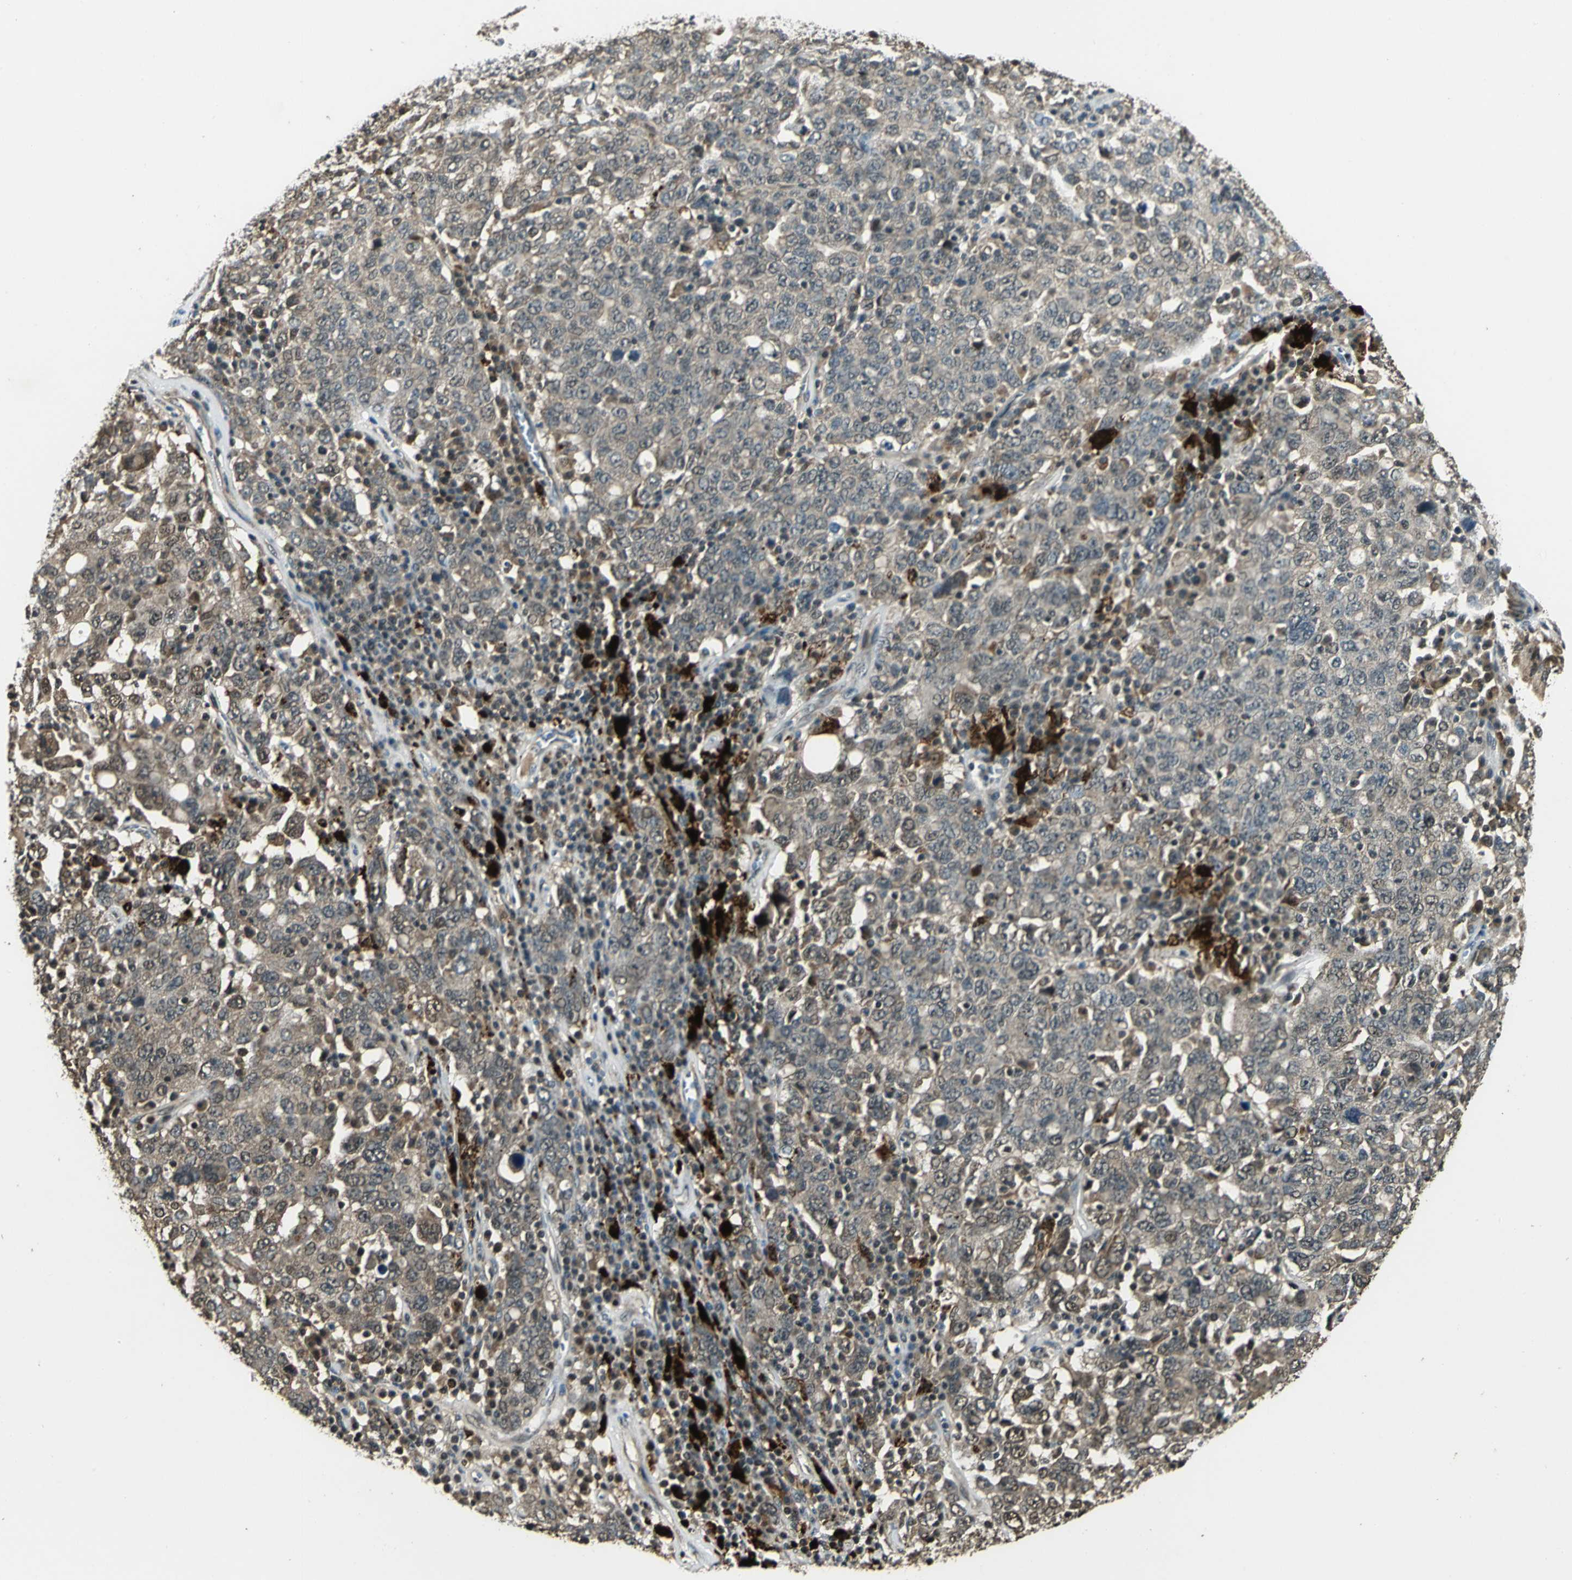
{"staining": {"intensity": "weak", "quantity": "25%-75%", "location": "cytoplasmic/membranous,nuclear"}, "tissue": "ovarian cancer", "cell_type": "Tumor cells", "image_type": "cancer", "snomed": [{"axis": "morphology", "description": "Carcinoma, endometroid"}, {"axis": "topography", "description": "Ovary"}], "caption": "Protein analysis of endometroid carcinoma (ovarian) tissue exhibits weak cytoplasmic/membranous and nuclear staining in about 25%-75% of tumor cells. The protein of interest is stained brown, and the nuclei are stained in blue (DAB IHC with brightfield microscopy, high magnification).", "gene": "PPP1R13L", "patient": {"sex": "female", "age": 62}}